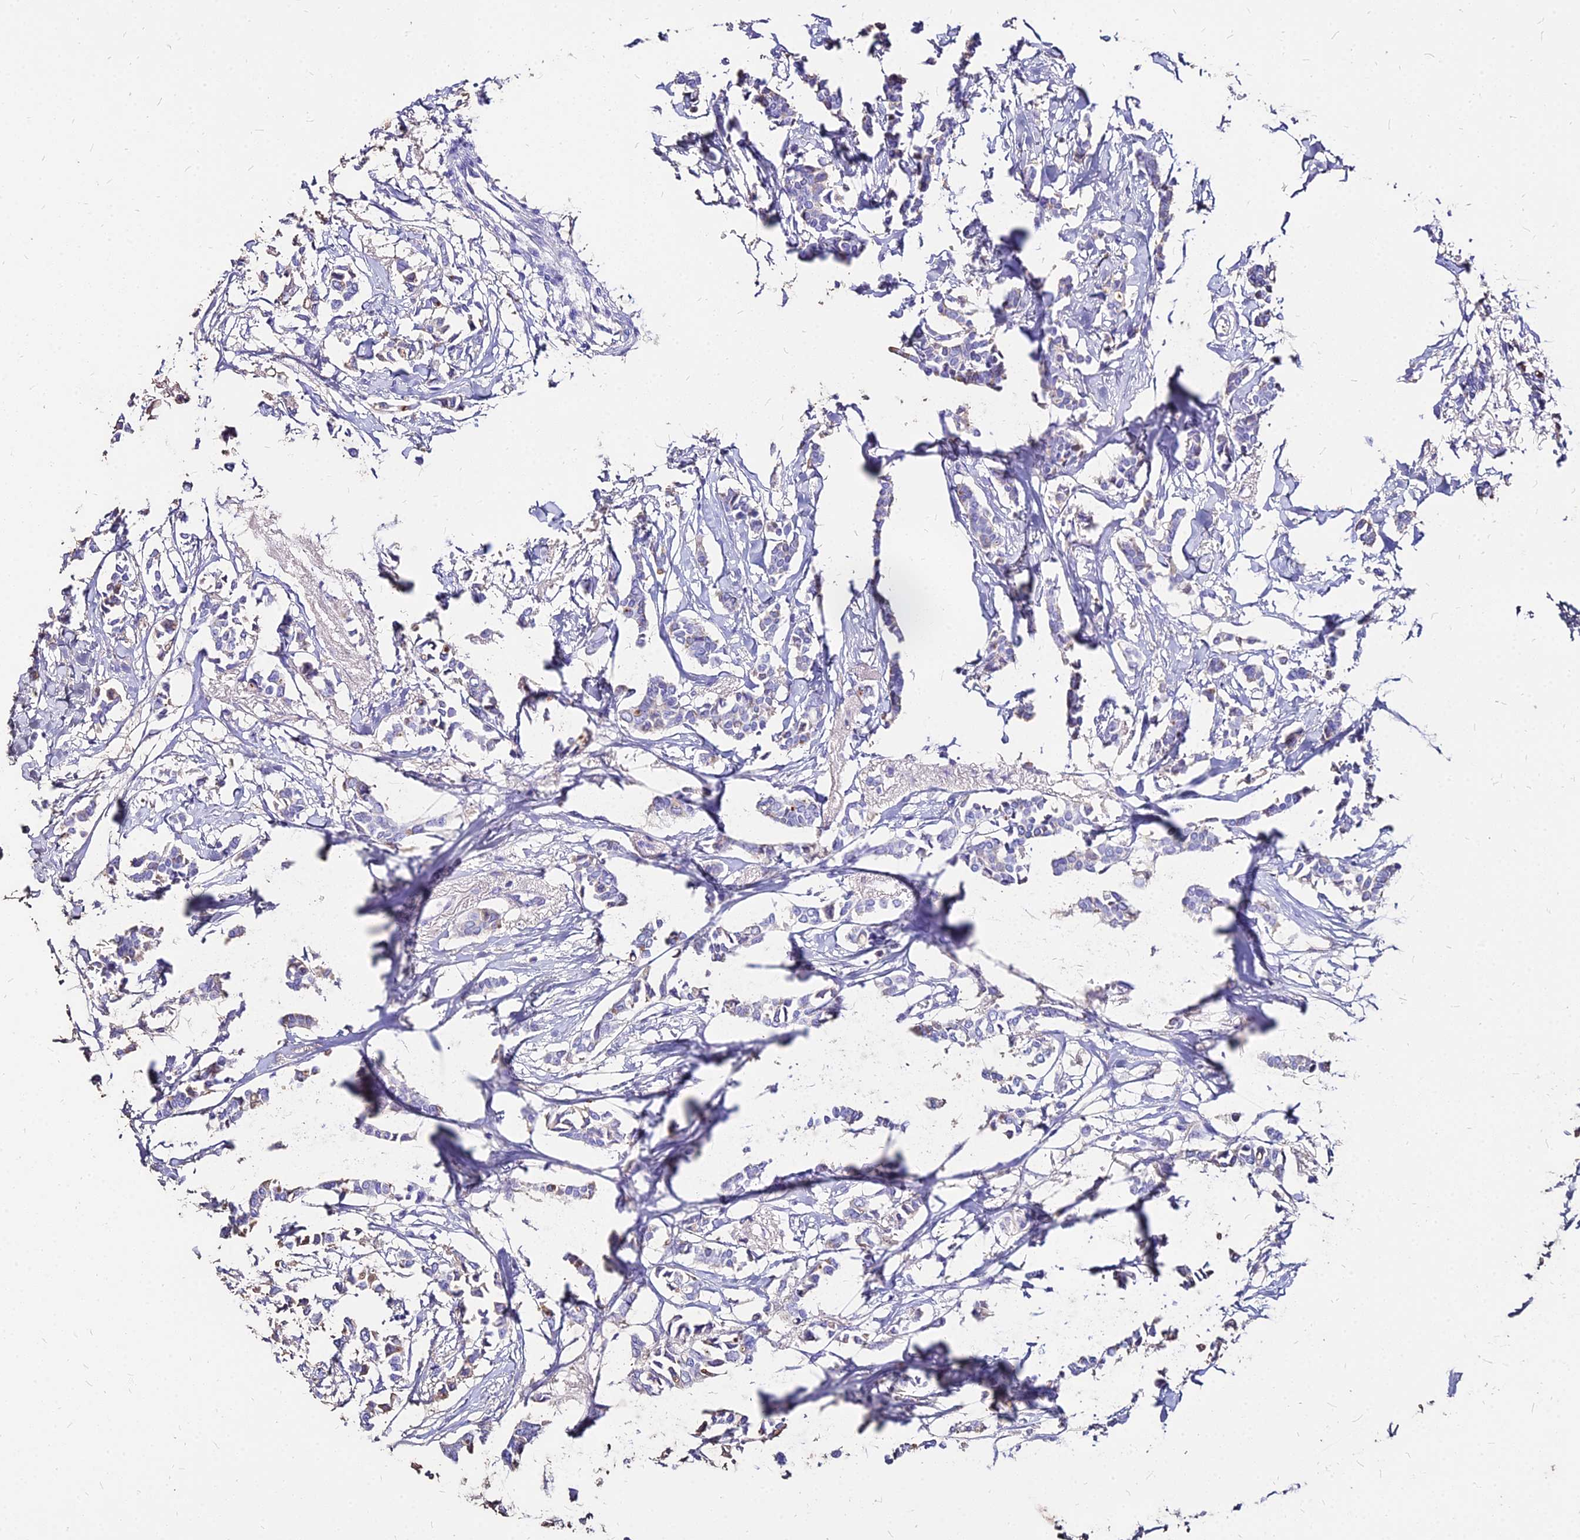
{"staining": {"intensity": "weak", "quantity": "<25%", "location": "cytoplasmic/membranous"}, "tissue": "breast cancer", "cell_type": "Tumor cells", "image_type": "cancer", "snomed": [{"axis": "morphology", "description": "Duct carcinoma"}, {"axis": "topography", "description": "Breast"}], "caption": "Tumor cells are negative for protein expression in human breast infiltrating ductal carcinoma.", "gene": "NME5", "patient": {"sex": "female", "age": 41}}